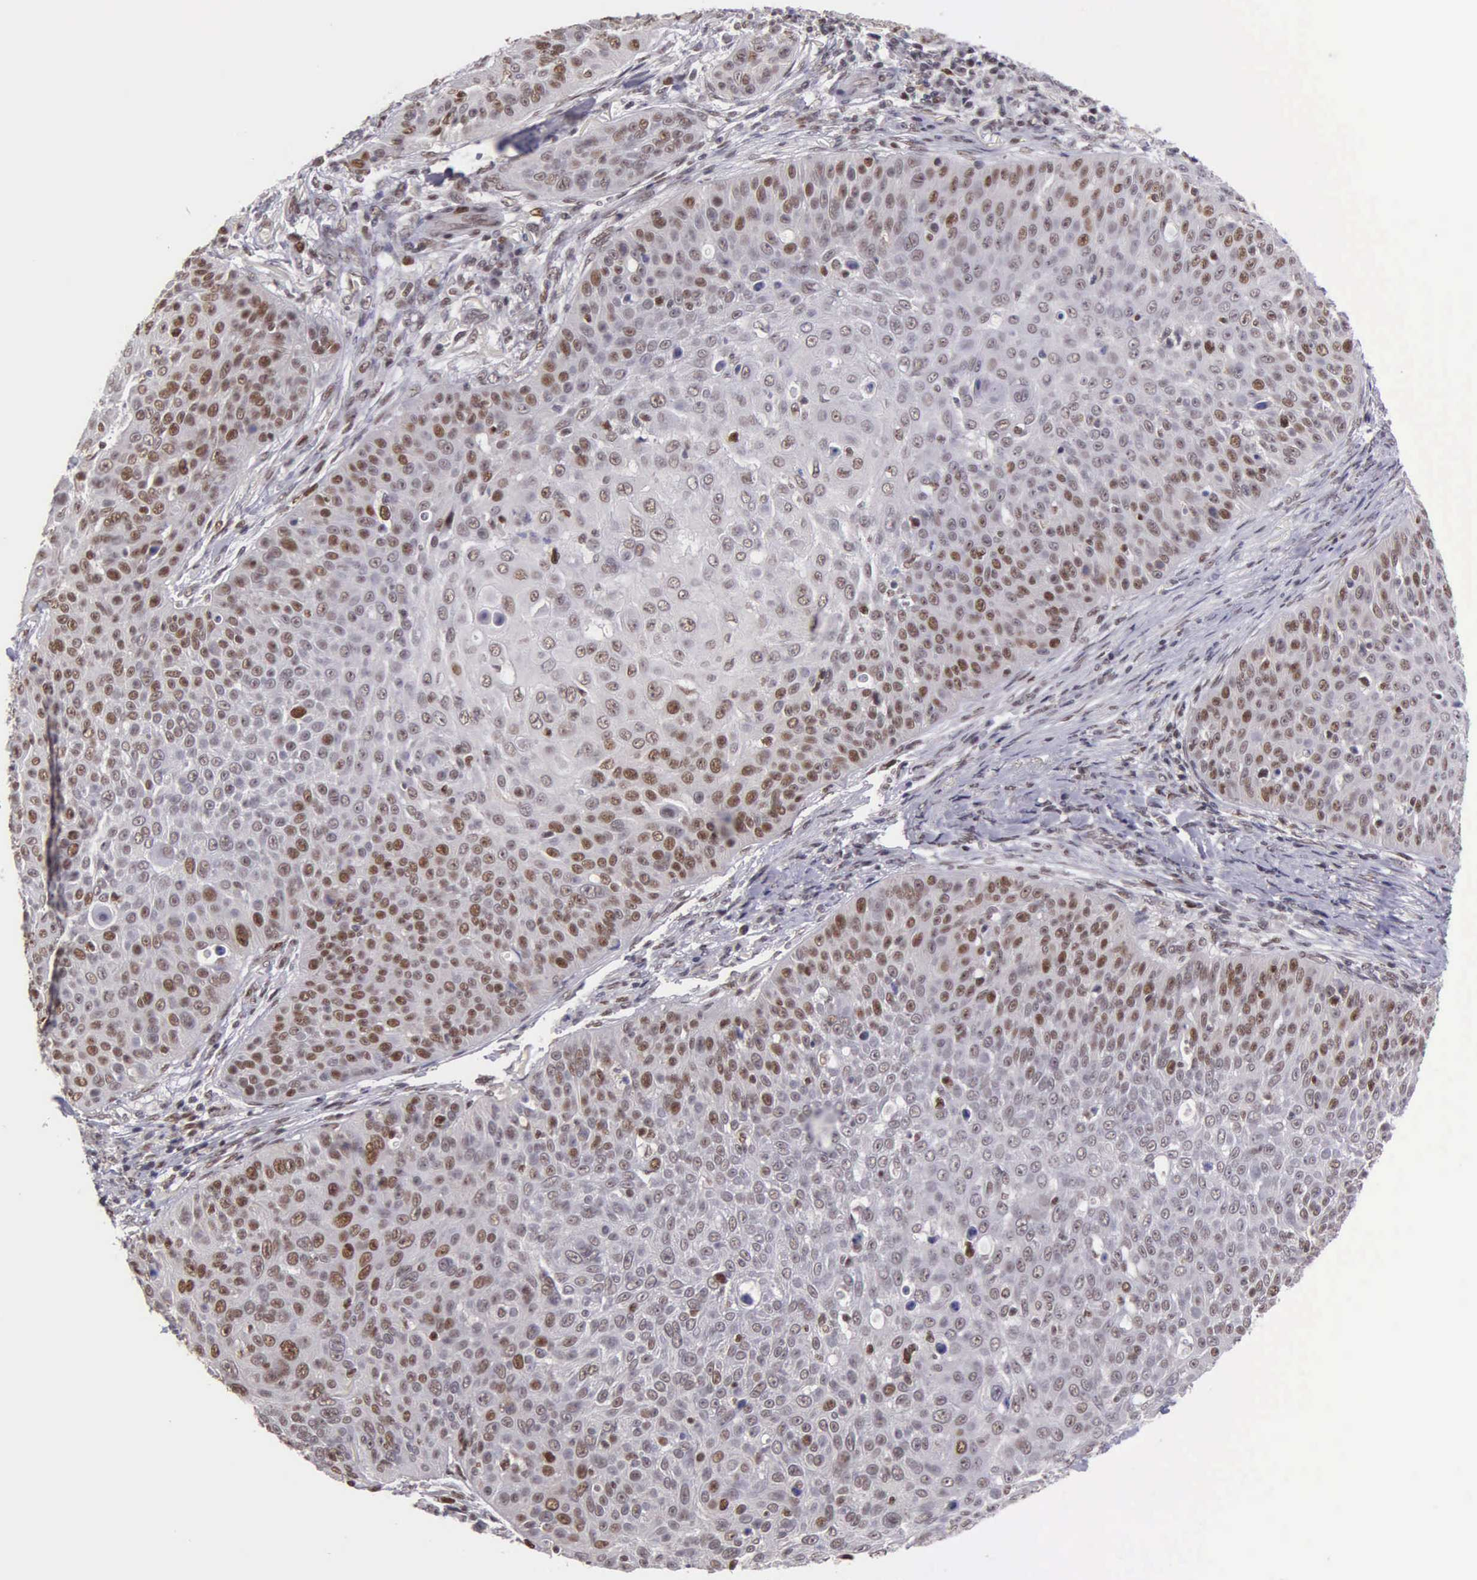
{"staining": {"intensity": "moderate", "quantity": "25%-75%", "location": "nuclear"}, "tissue": "skin cancer", "cell_type": "Tumor cells", "image_type": "cancer", "snomed": [{"axis": "morphology", "description": "Squamous cell carcinoma, NOS"}, {"axis": "topography", "description": "Skin"}], "caption": "IHC (DAB (3,3'-diaminobenzidine)) staining of skin squamous cell carcinoma shows moderate nuclear protein positivity in about 25%-75% of tumor cells.", "gene": "UBR7", "patient": {"sex": "male", "age": 82}}